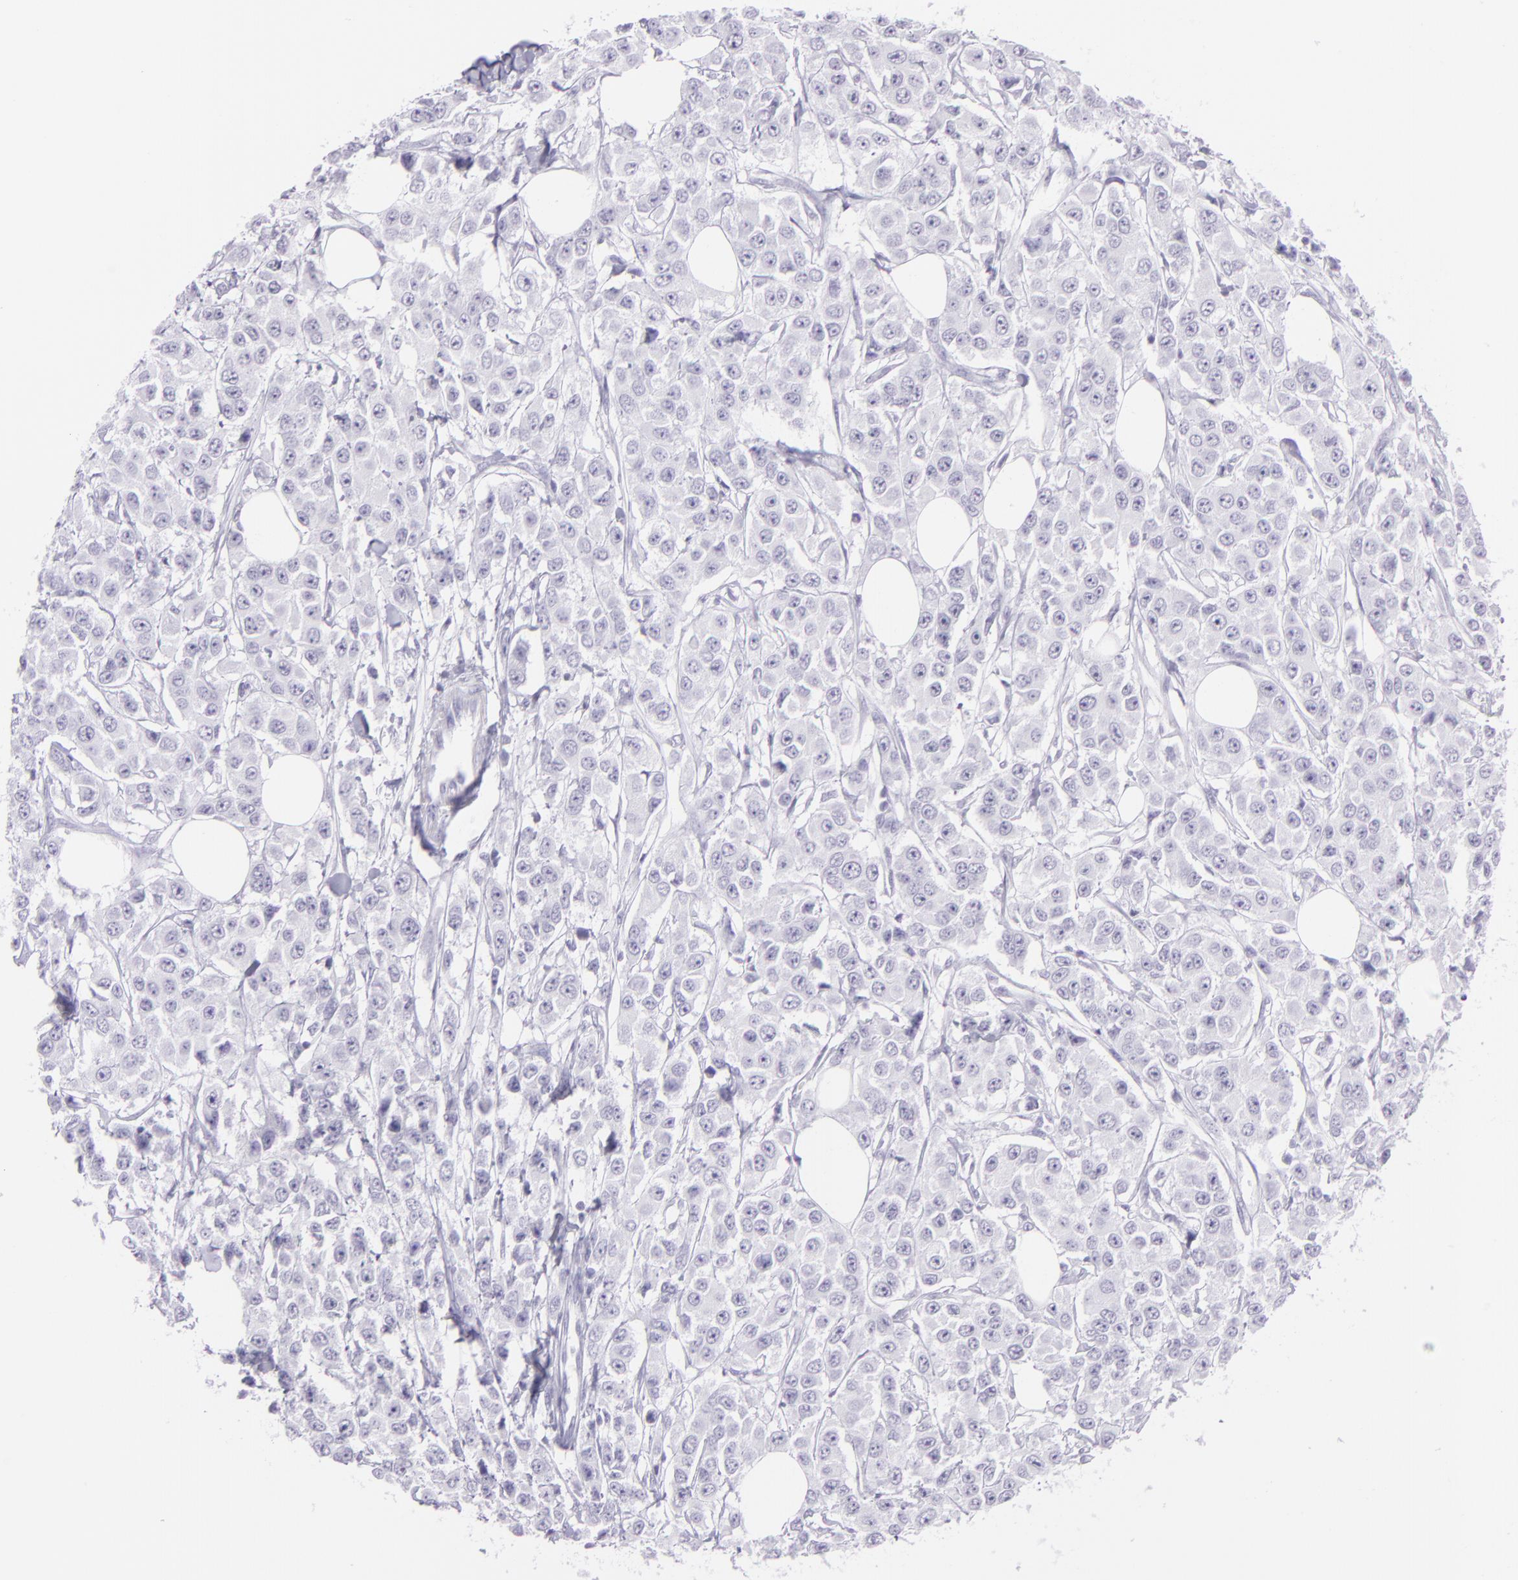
{"staining": {"intensity": "negative", "quantity": "none", "location": "none"}, "tissue": "breast cancer", "cell_type": "Tumor cells", "image_type": "cancer", "snomed": [{"axis": "morphology", "description": "Duct carcinoma"}, {"axis": "topography", "description": "Breast"}], "caption": "A high-resolution photomicrograph shows immunohistochemistry (IHC) staining of breast invasive ductal carcinoma, which shows no significant expression in tumor cells.", "gene": "MUC6", "patient": {"sex": "female", "age": 58}}